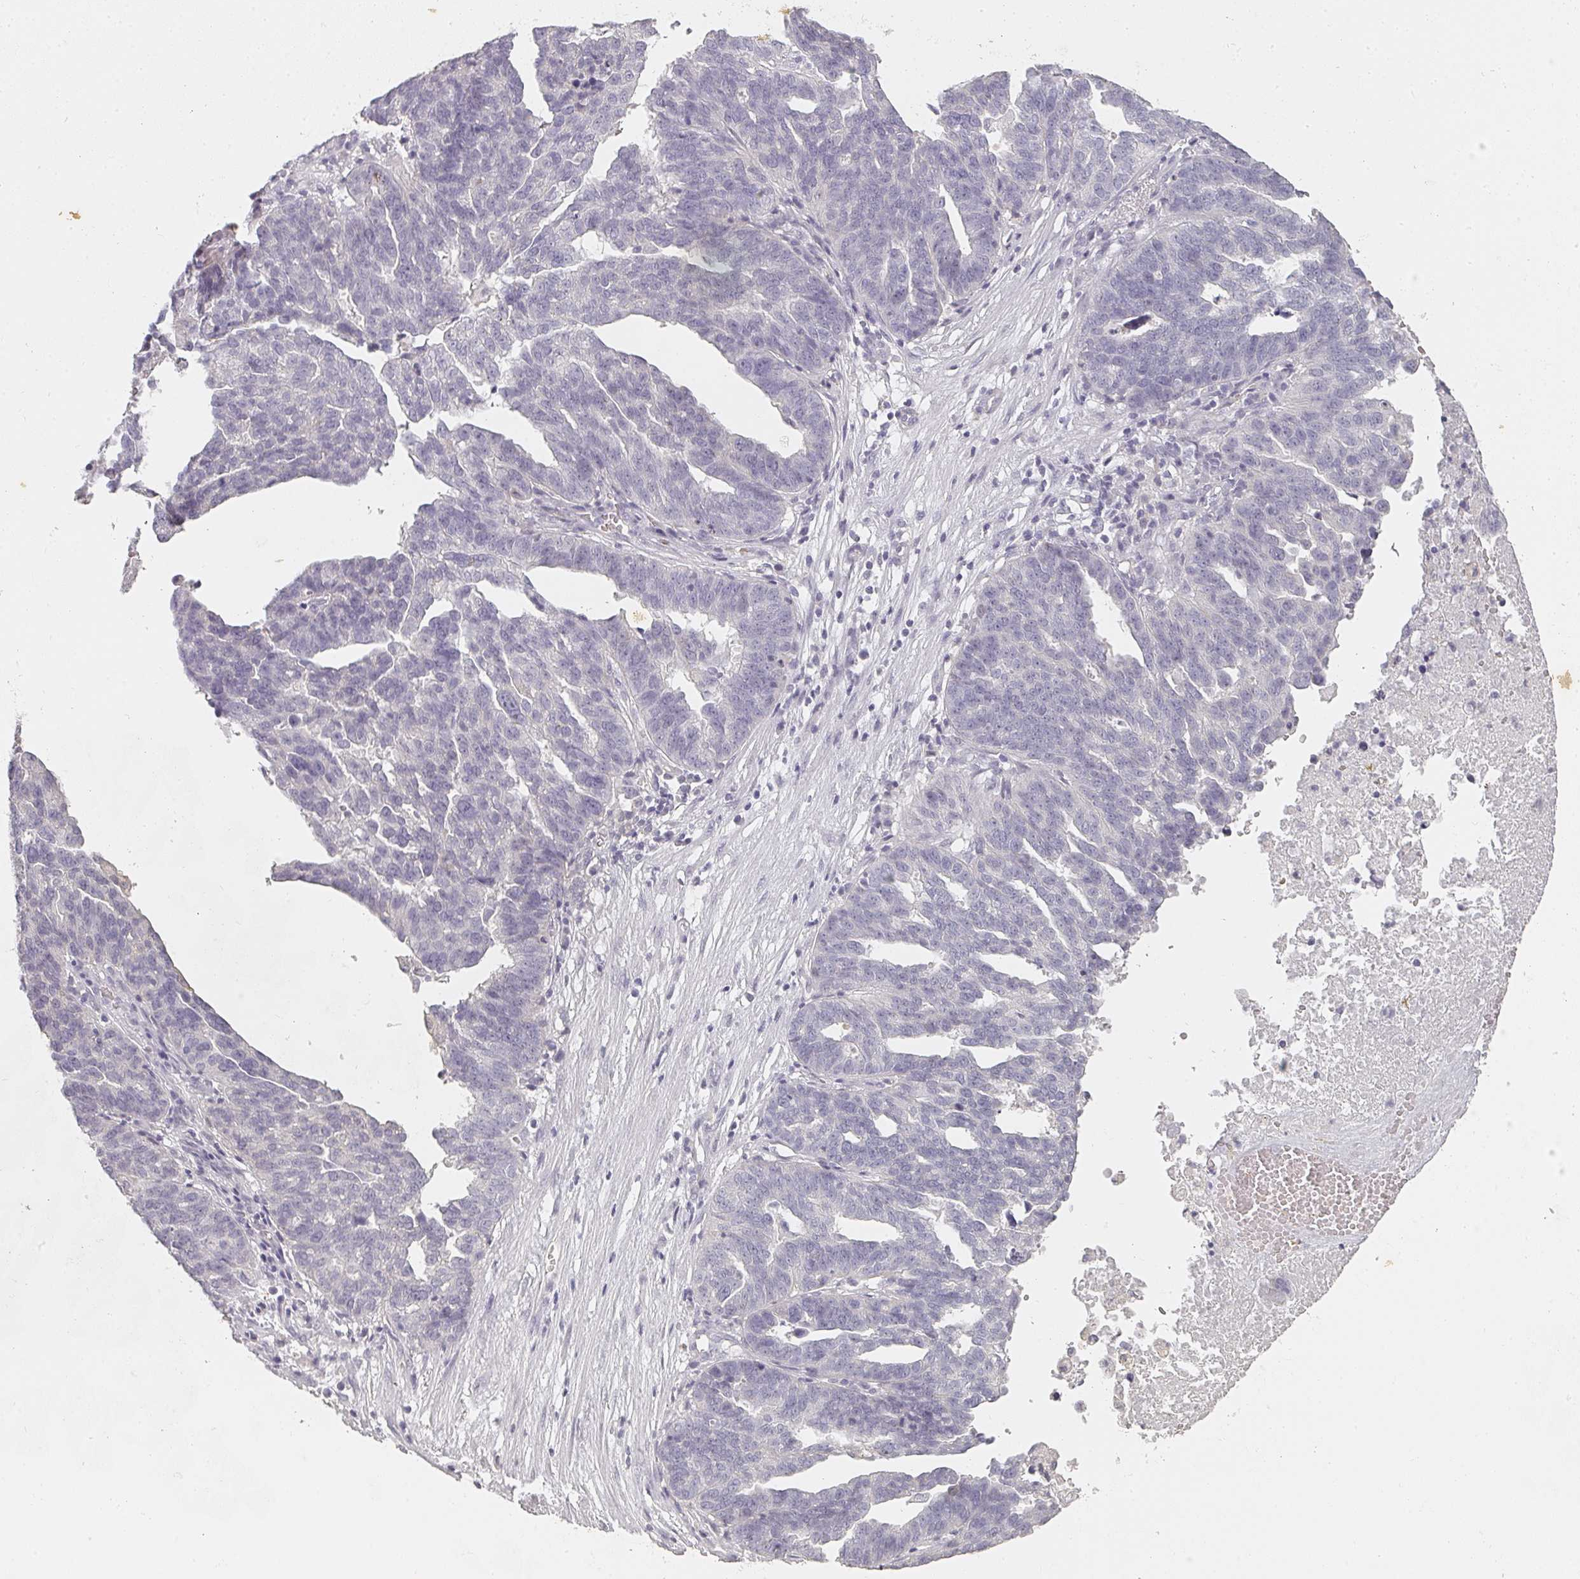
{"staining": {"intensity": "negative", "quantity": "none", "location": "none"}, "tissue": "ovarian cancer", "cell_type": "Tumor cells", "image_type": "cancer", "snomed": [{"axis": "morphology", "description": "Cystadenocarcinoma, serous, NOS"}, {"axis": "topography", "description": "Ovary"}], "caption": "Tumor cells show no significant protein expression in ovarian cancer.", "gene": "SHISA2", "patient": {"sex": "female", "age": 59}}